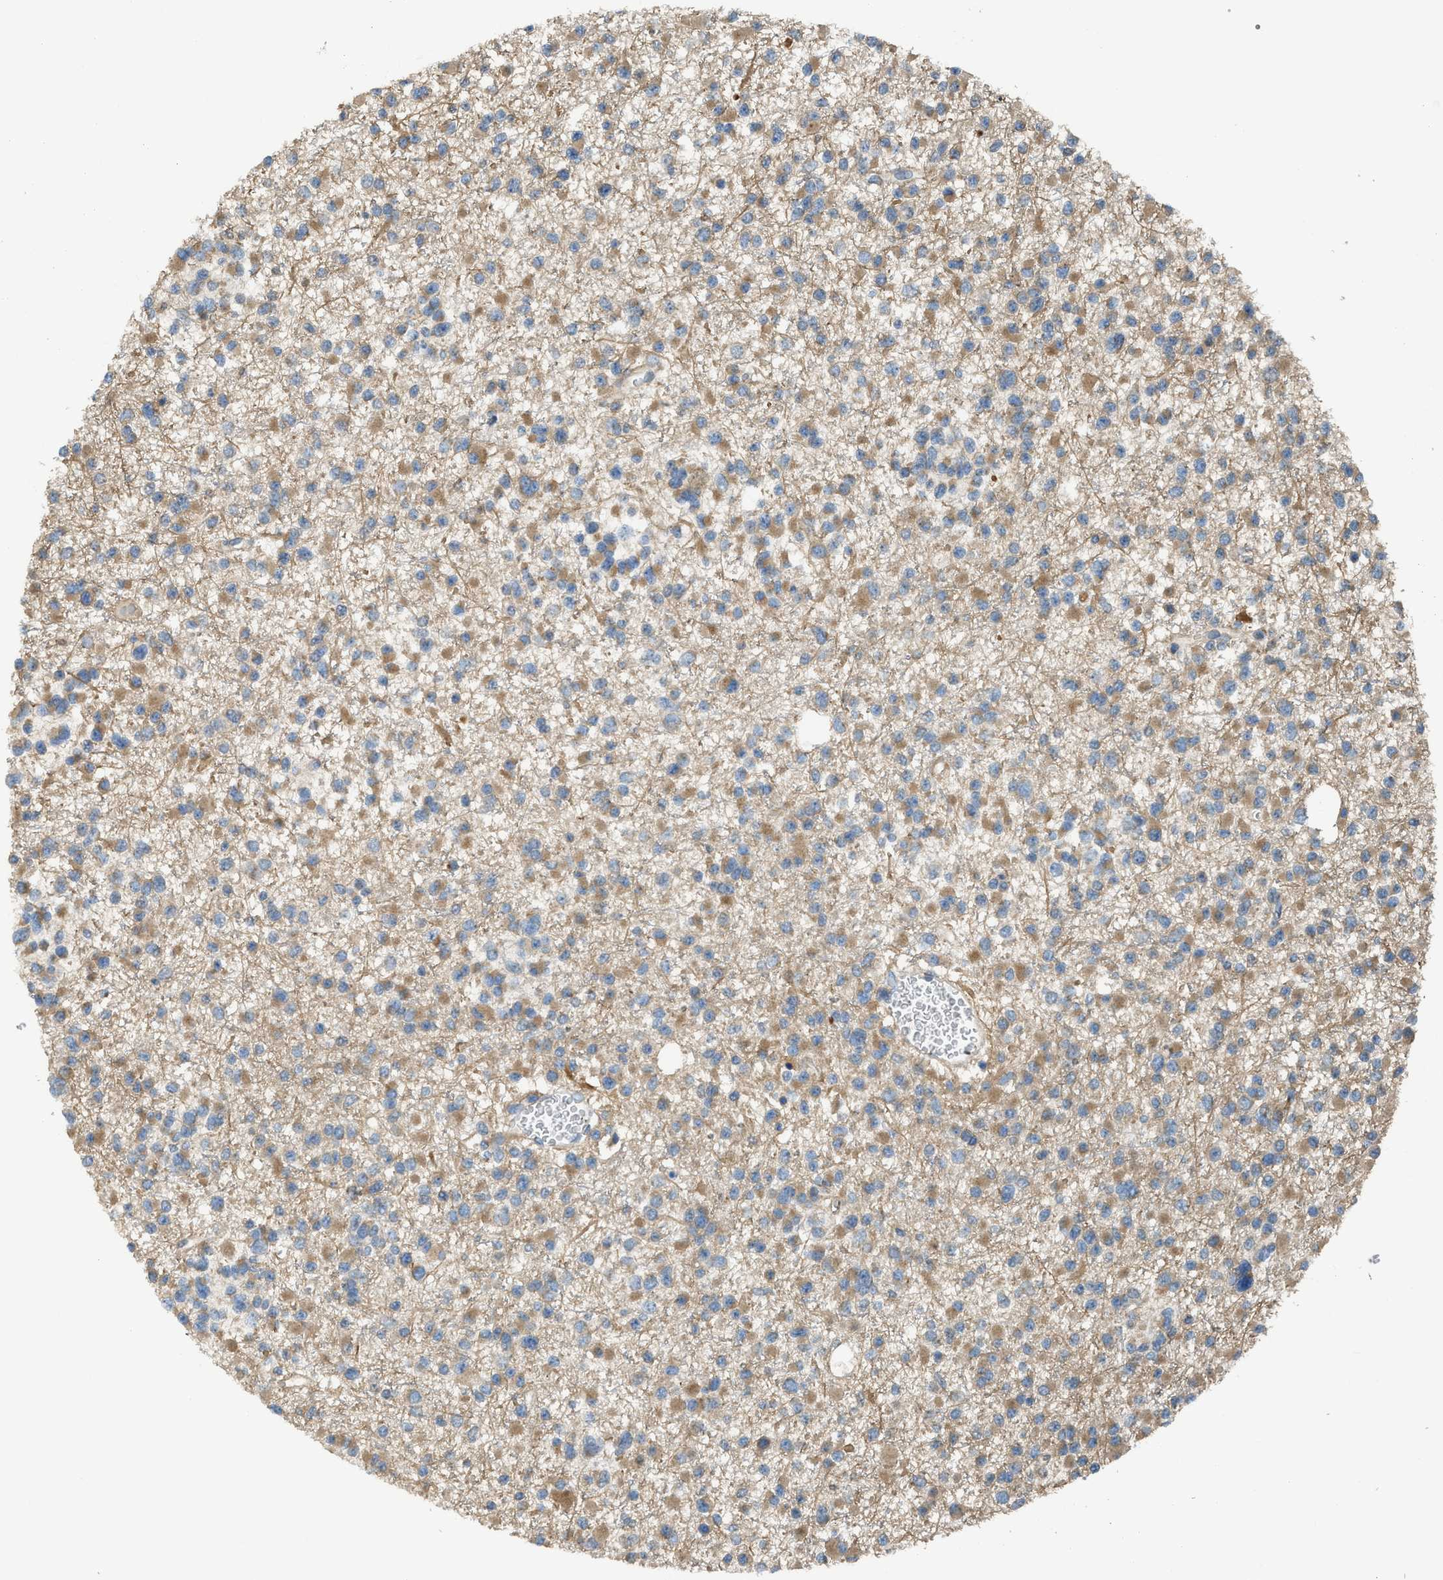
{"staining": {"intensity": "moderate", "quantity": ">75%", "location": "cytoplasmic/membranous"}, "tissue": "glioma", "cell_type": "Tumor cells", "image_type": "cancer", "snomed": [{"axis": "morphology", "description": "Glioma, malignant, Low grade"}, {"axis": "topography", "description": "Brain"}], "caption": "Tumor cells demonstrate medium levels of moderate cytoplasmic/membranous staining in about >75% of cells in malignant glioma (low-grade).", "gene": "PAFAH2", "patient": {"sex": "female", "age": 22}}